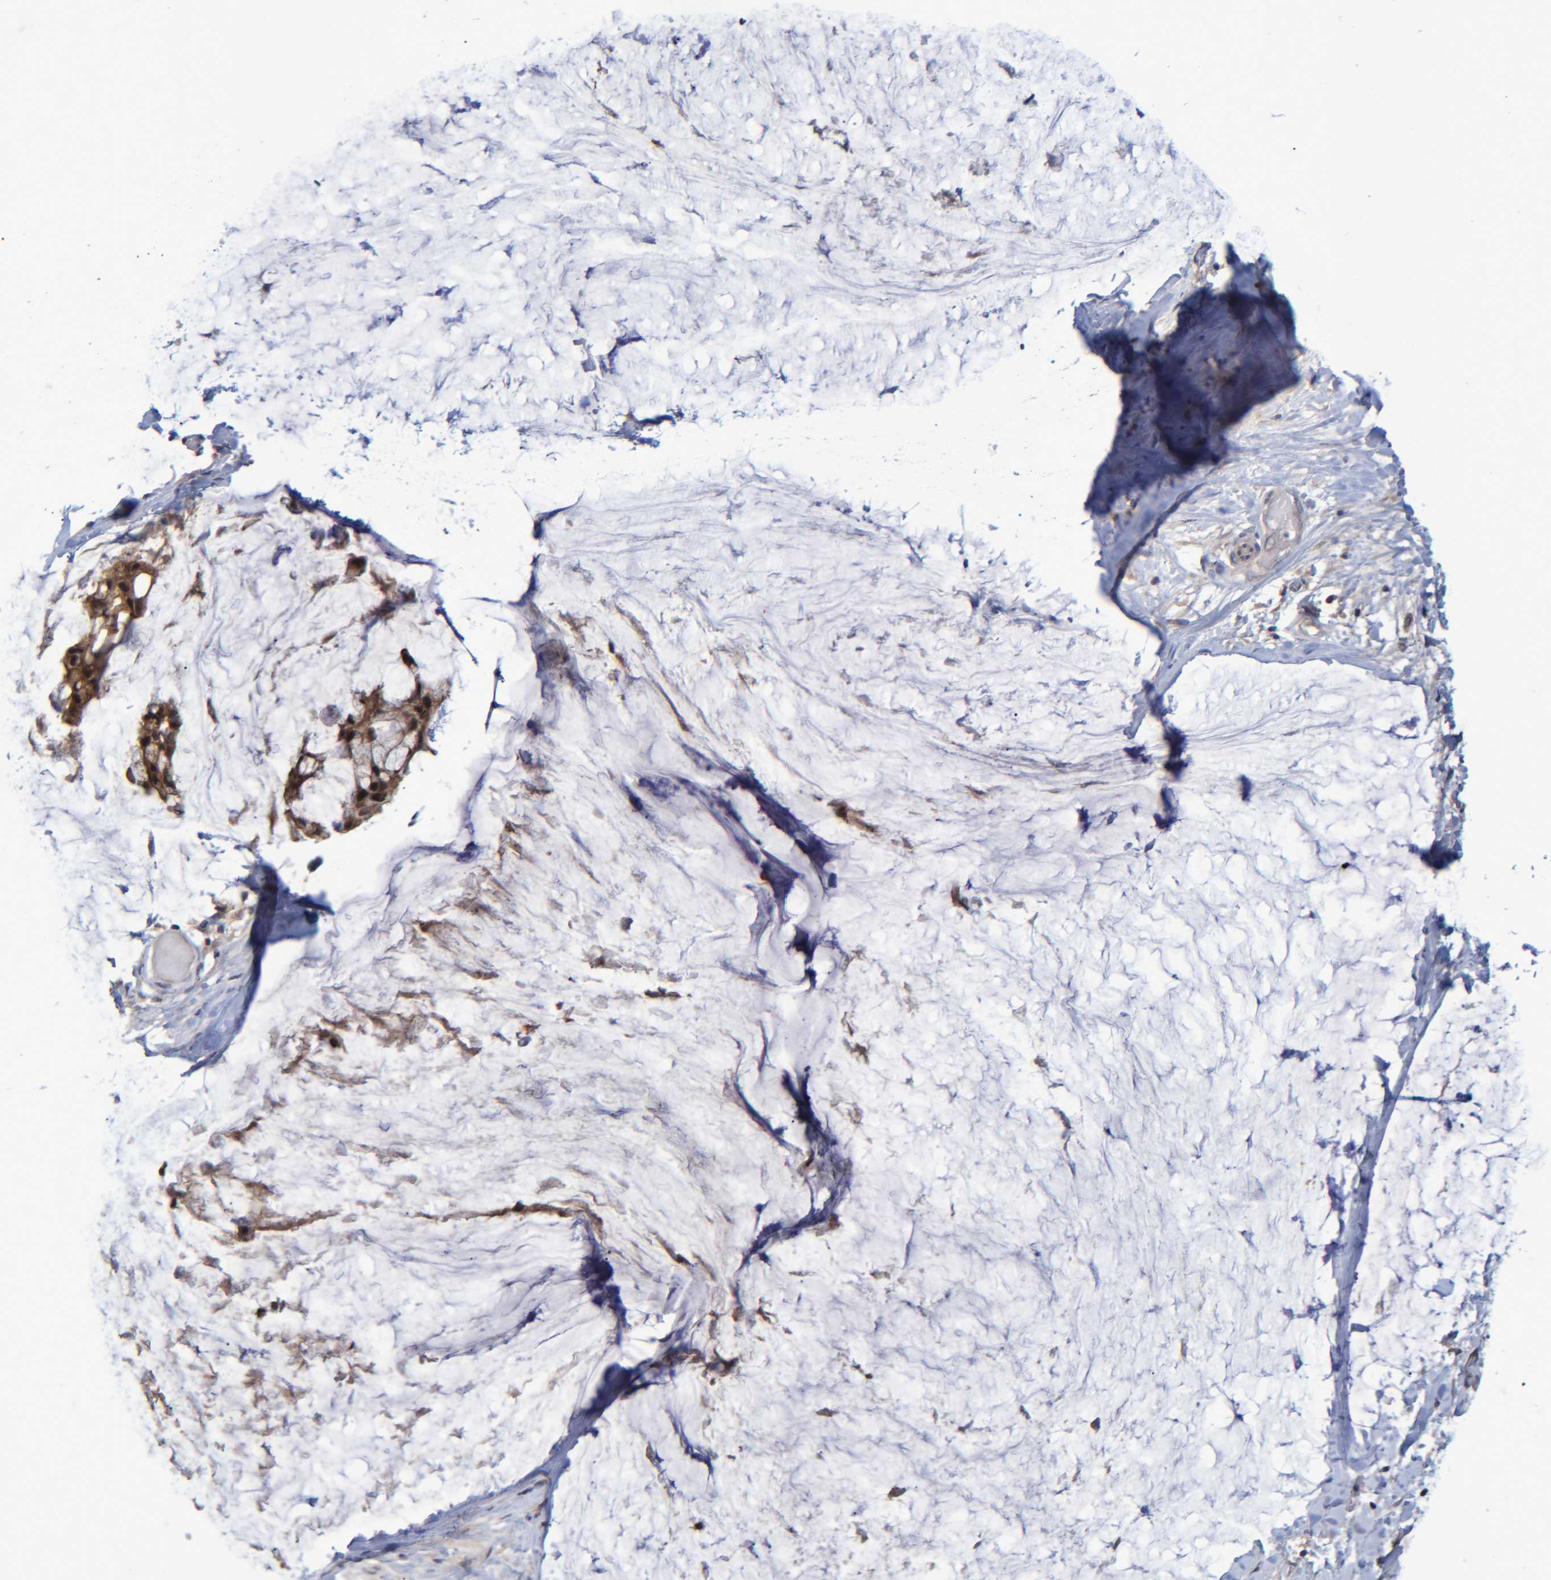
{"staining": {"intensity": "moderate", "quantity": ">75%", "location": "cytoplasmic/membranous"}, "tissue": "ovarian cancer", "cell_type": "Tumor cells", "image_type": "cancer", "snomed": [{"axis": "morphology", "description": "Cystadenocarcinoma, mucinous, NOS"}, {"axis": "topography", "description": "Ovary"}], "caption": "Ovarian cancer (mucinous cystadenocarcinoma) stained with a protein marker displays moderate staining in tumor cells.", "gene": "PCYT2", "patient": {"sex": "female", "age": 39}}